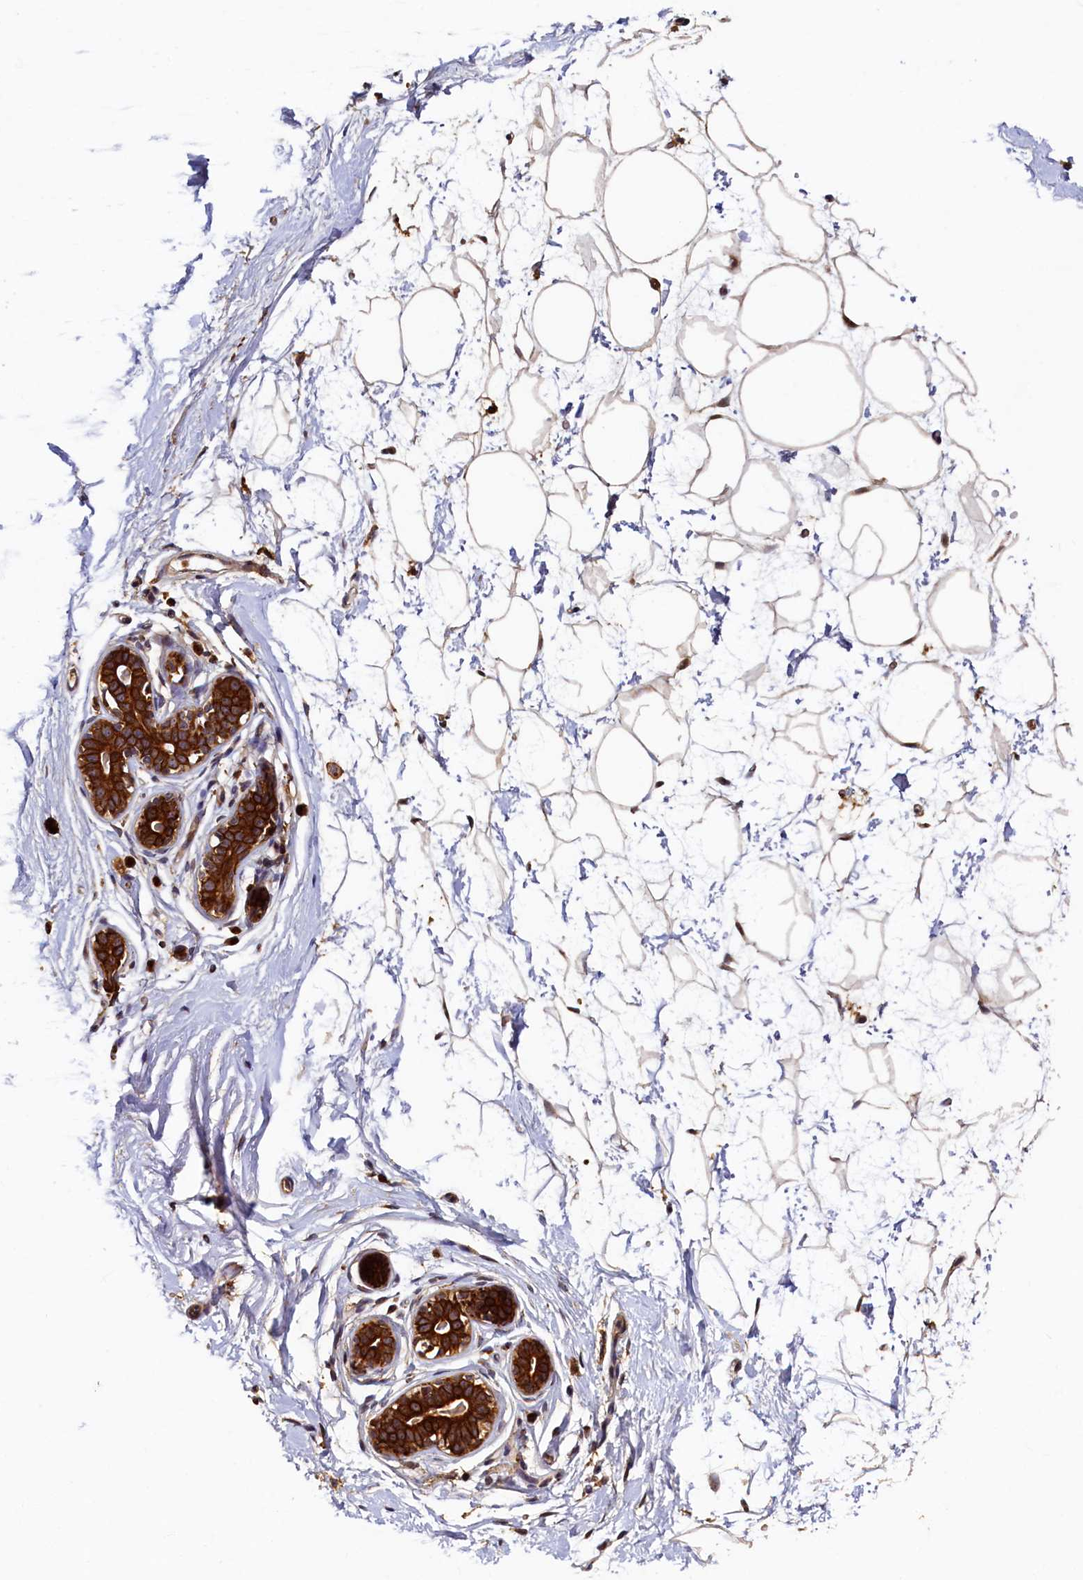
{"staining": {"intensity": "strong", "quantity": "25%-75%", "location": "cytoplasmic/membranous,nuclear"}, "tissue": "breast", "cell_type": "Adipocytes", "image_type": "normal", "snomed": [{"axis": "morphology", "description": "Normal tissue, NOS"}, {"axis": "morphology", "description": "Adenoma, NOS"}, {"axis": "topography", "description": "Breast"}], "caption": "The histopathology image shows a brown stain indicating the presence of a protein in the cytoplasmic/membranous,nuclear of adipocytes in breast. The staining is performed using DAB (3,3'-diaminobenzidine) brown chromogen to label protein expression. The nuclei are counter-stained blue using hematoxylin.", "gene": "NCKAP5L", "patient": {"sex": "female", "age": 23}}